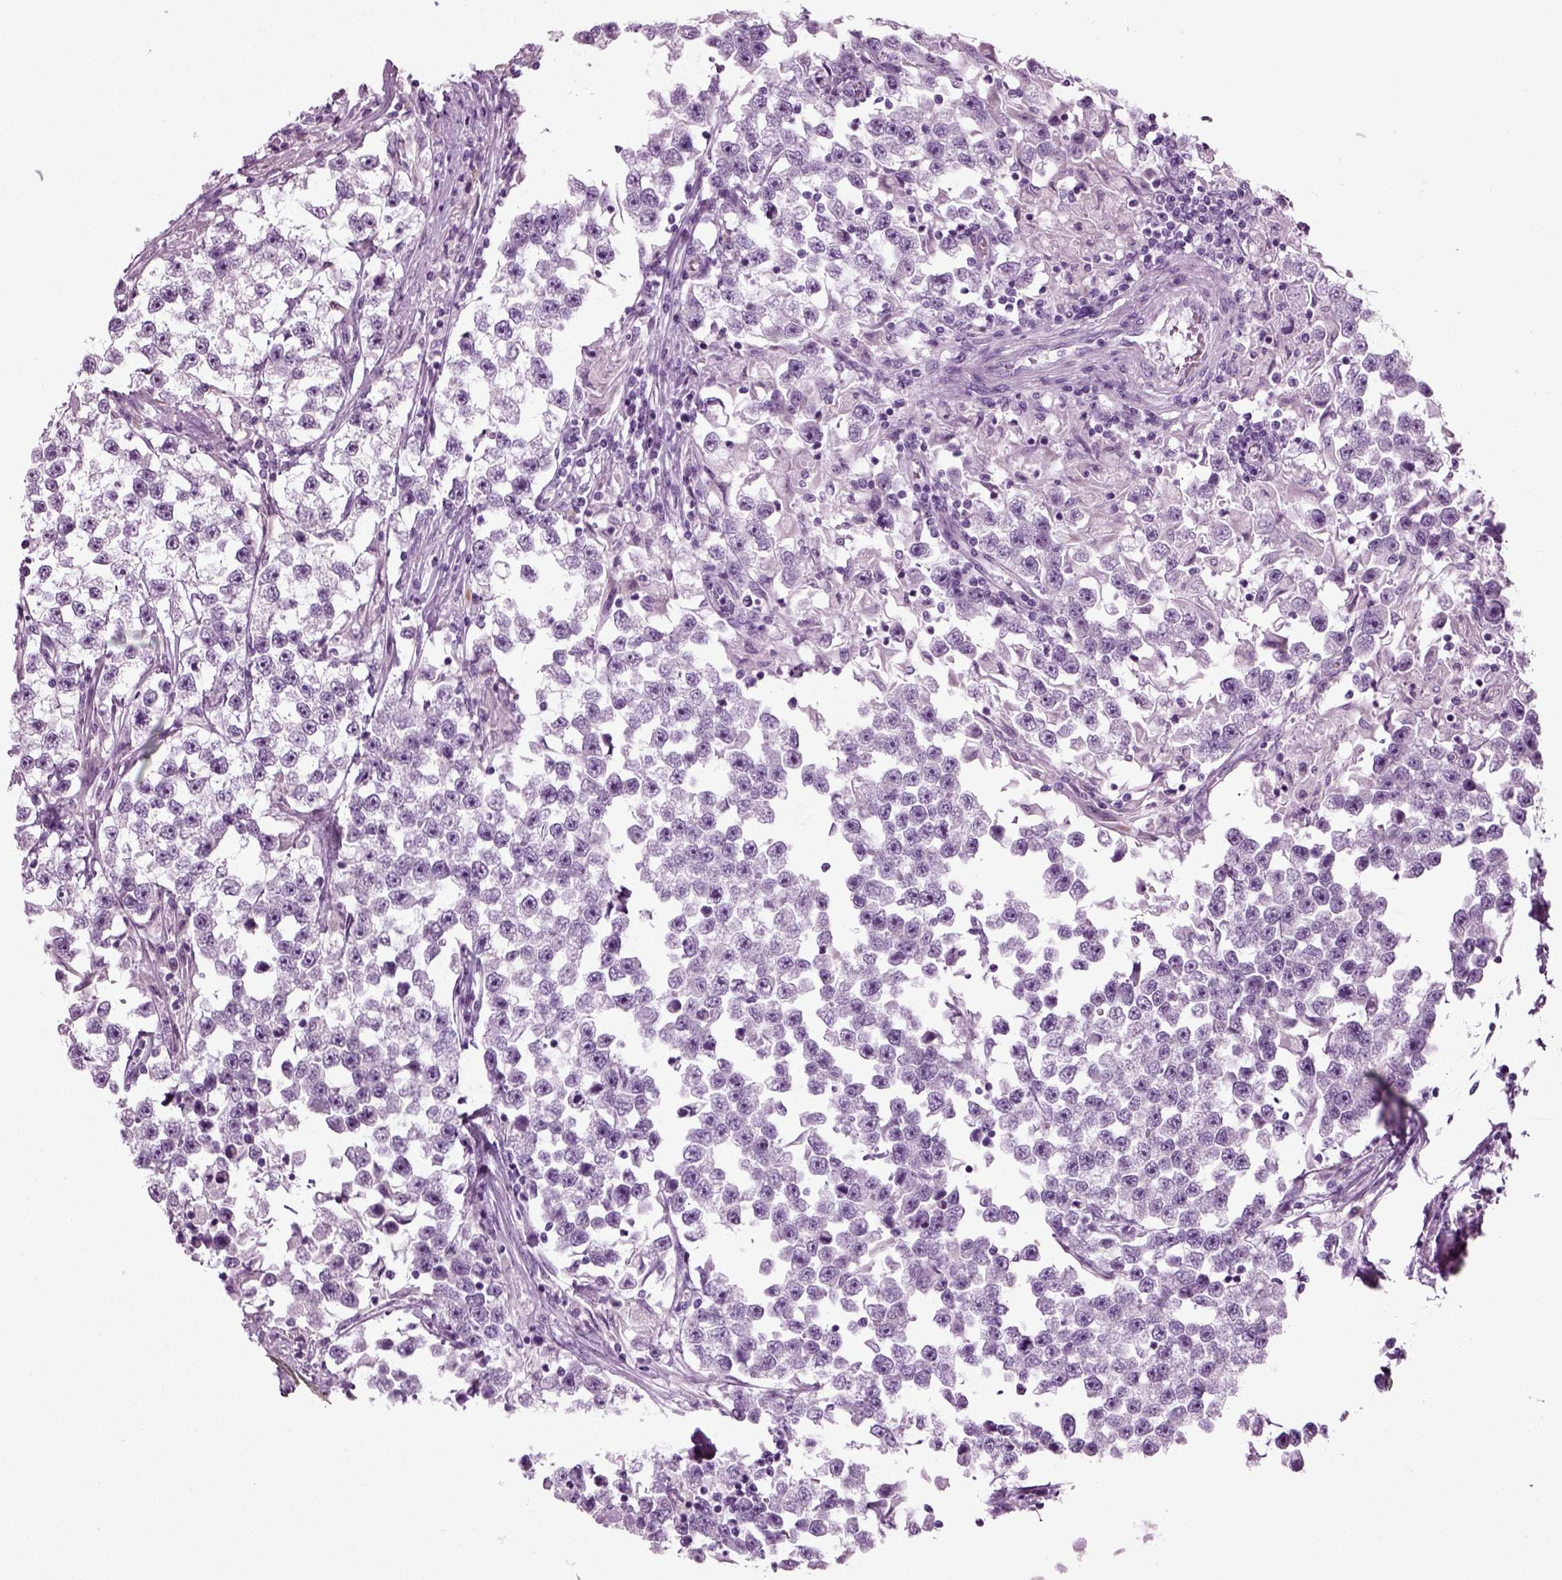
{"staining": {"intensity": "negative", "quantity": "none", "location": "none"}, "tissue": "testis cancer", "cell_type": "Tumor cells", "image_type": "cancer", "snomed": [{"axis": "morphology", "description": "Seminoma, NOS"}, {"axis": "topography", "description": "Testis"}], "caption": "This image is of testis seminoma stained with immunohistochemistry to label a protein in brown with the nuclei are counter-stained blue. There is no positivity in tumor cells.", "gene": "PRLH", "patient": {"sex": "male", "age": 46}}